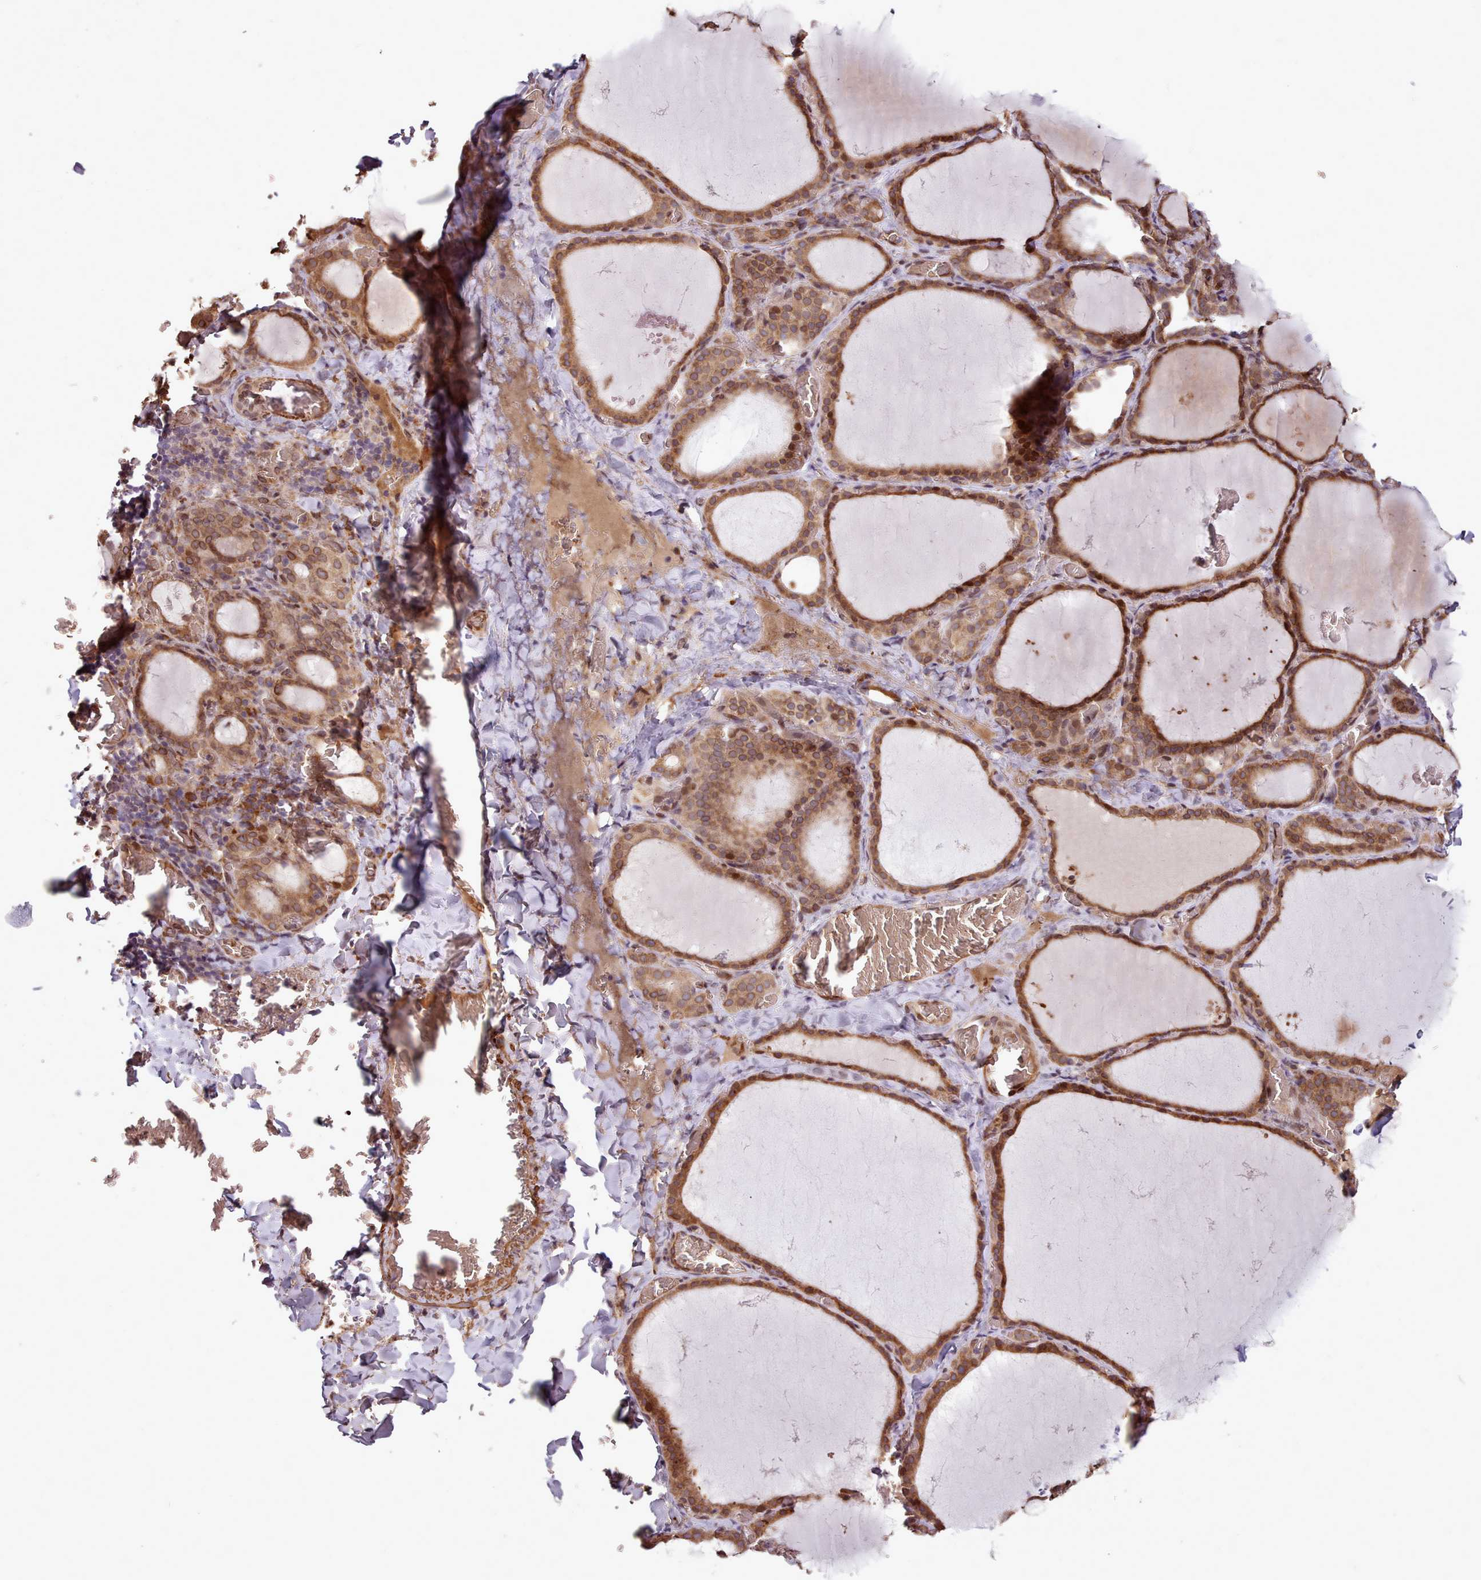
{"staining": {"intensity": "moderate", "quantity": ">75%", "location": "cytoplasmic/membranous"}, "tissue": "thyroid gland", "cell_type": "Glandular cells", "image_type": "normal", "snomed": [{"axis": "morphology", "description": "Normal tissue, NOS"}, {"axis": "topography", "description": "Thyroid gland"}], "caption": "Protein analysis of normal thyroid gland displays moderate cytoplasmic/membranous expression in about >75% of glandular cells.", "gene": "CABP1", "patient": {"sex": "female", "age": 39}}